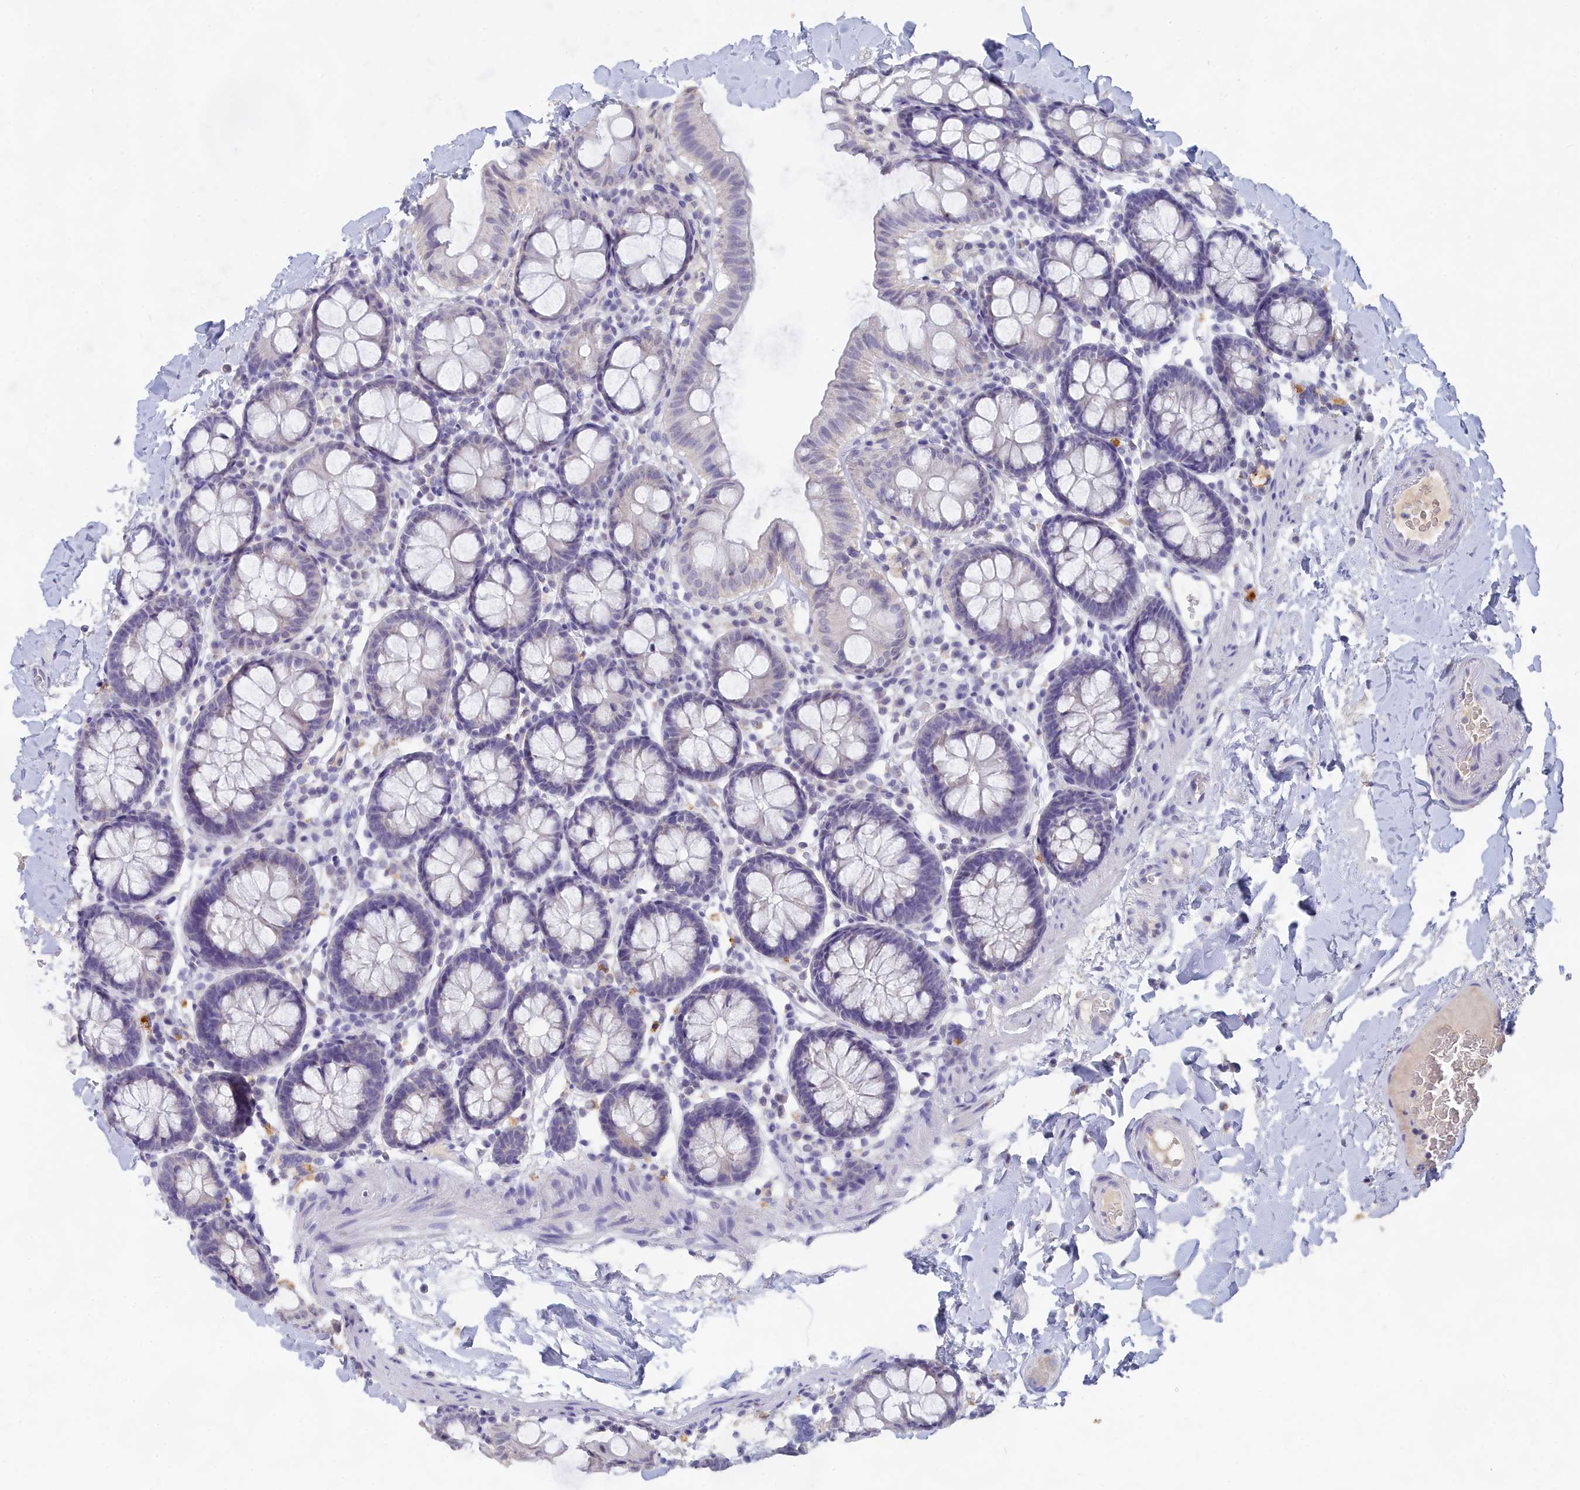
{"staining": {"intensity": "negative", "quantity": "none", "location": "none"}, "tissue": "colon", "cell_type": "Endothelial cells", "image_type": "normal", "snomed": [{"axis": "morphology", "description": "Normal tissue, NOS"}, {"axis": "topography", "description": "Colon"}], "caption": "This photomicrograph is of normal colon stained with immunohistochemistry (IHC) to label a protein in brown with the nuclei are counter-stained blue. There is no positivity in endothelial cells. Nuclei are stained in blue.", "gene": "LRIF1", "patient": {"sex": "male", "age": 75}}